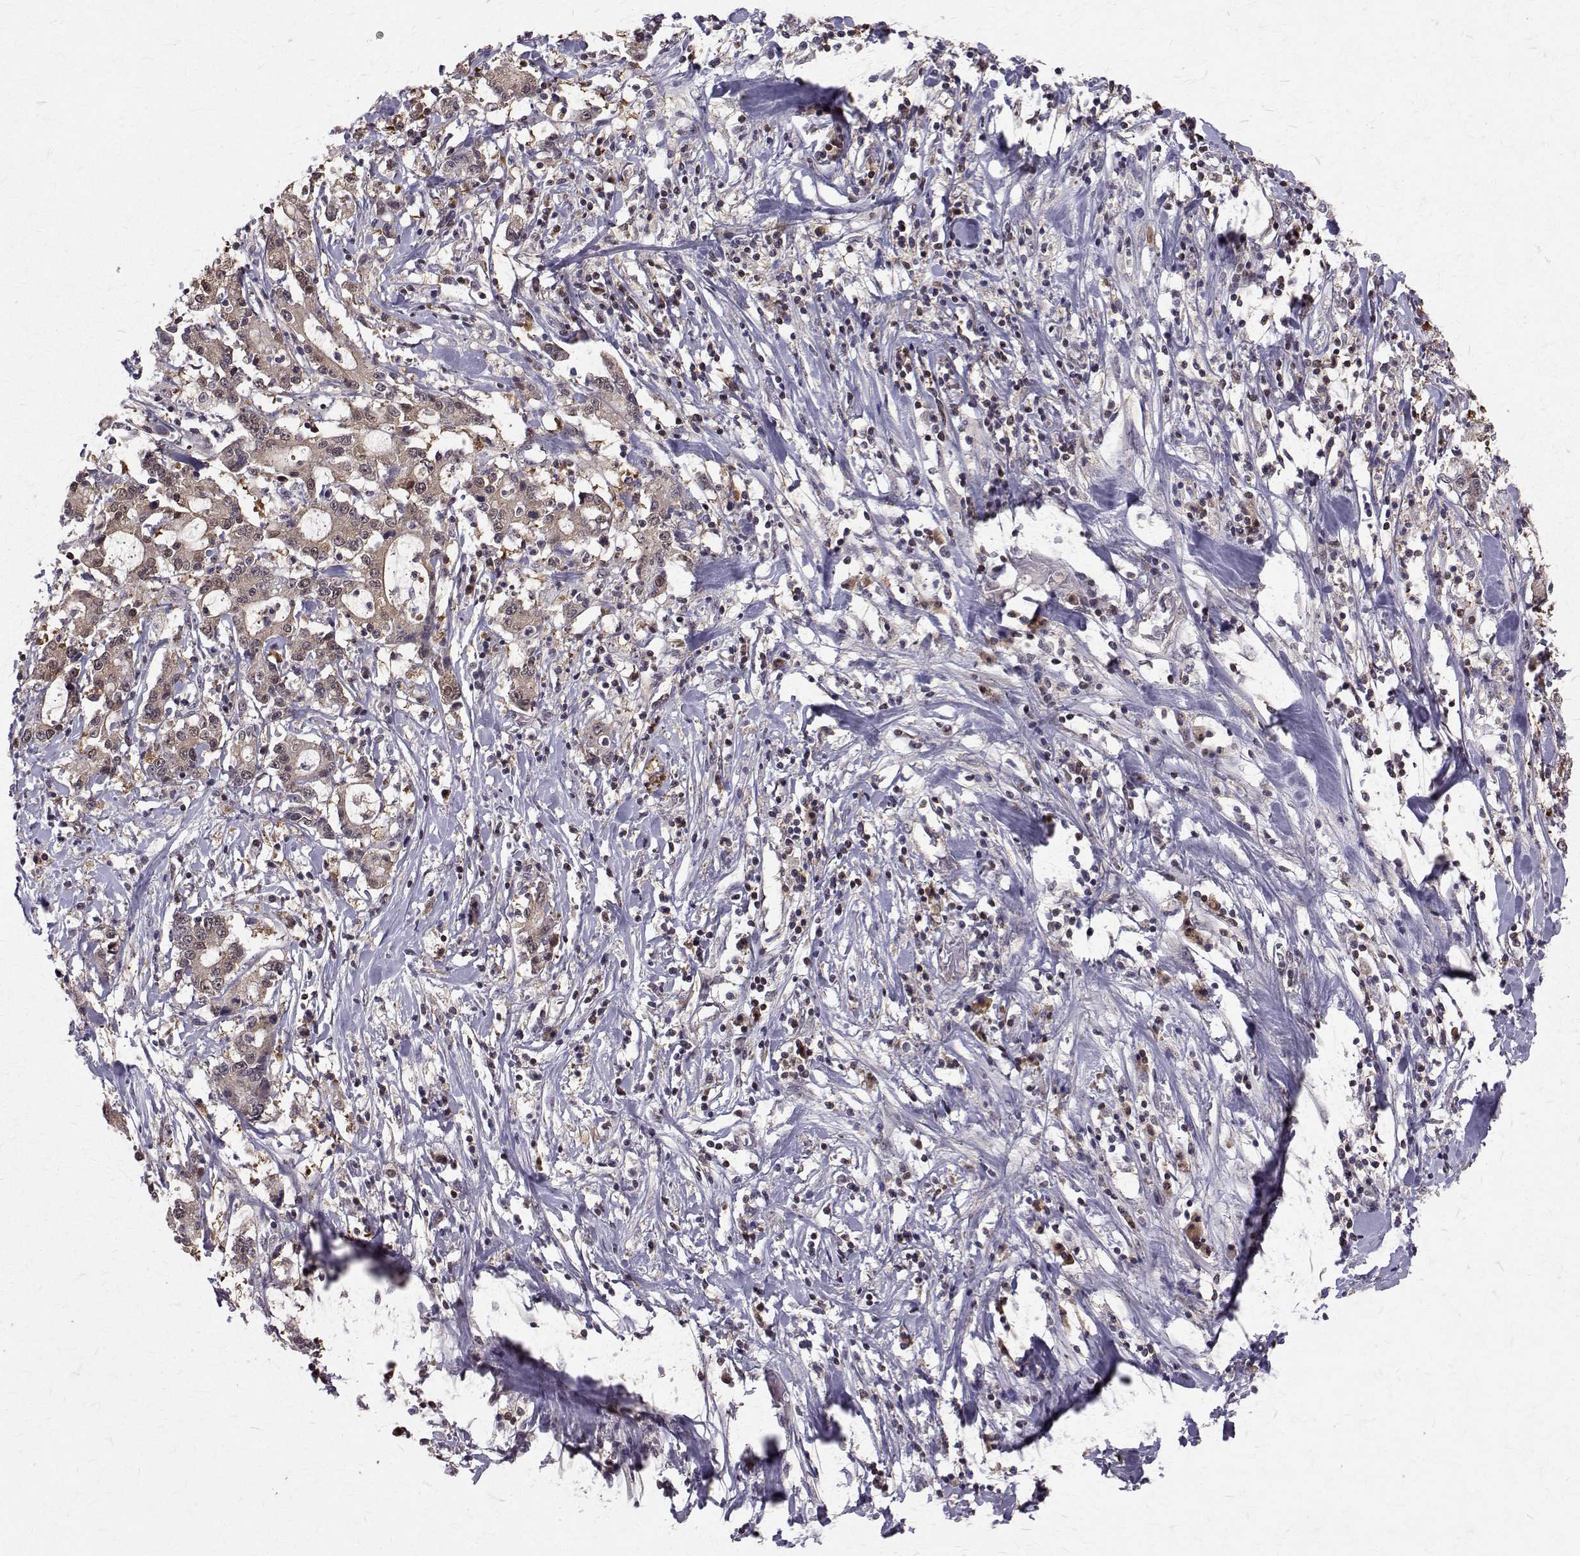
{"staining": {"intensity": "weak", "quantity": ">75%", "location": "cytoplasmic/membranous,nuclear"}, "tissue": "stomach cancer", "cell_type": "Tumor cells", "image_type": "cancer", "snomed": [{"axis": "morphology", "description": "Adenocarcinoma, NOS"}, {"axis": "topography", "description": "Stomach, upper"}], "caption": "Stomach adenocarcinoma stained with IHC demonstrates weak cytoplasmic/membranous and nuclear staining in about >75% of tumor cells. (DAB IHC with brightfield microscopy, high magnification).", "gene": "NIF3L1", "patient": {"sex": "male", "age": 68}}